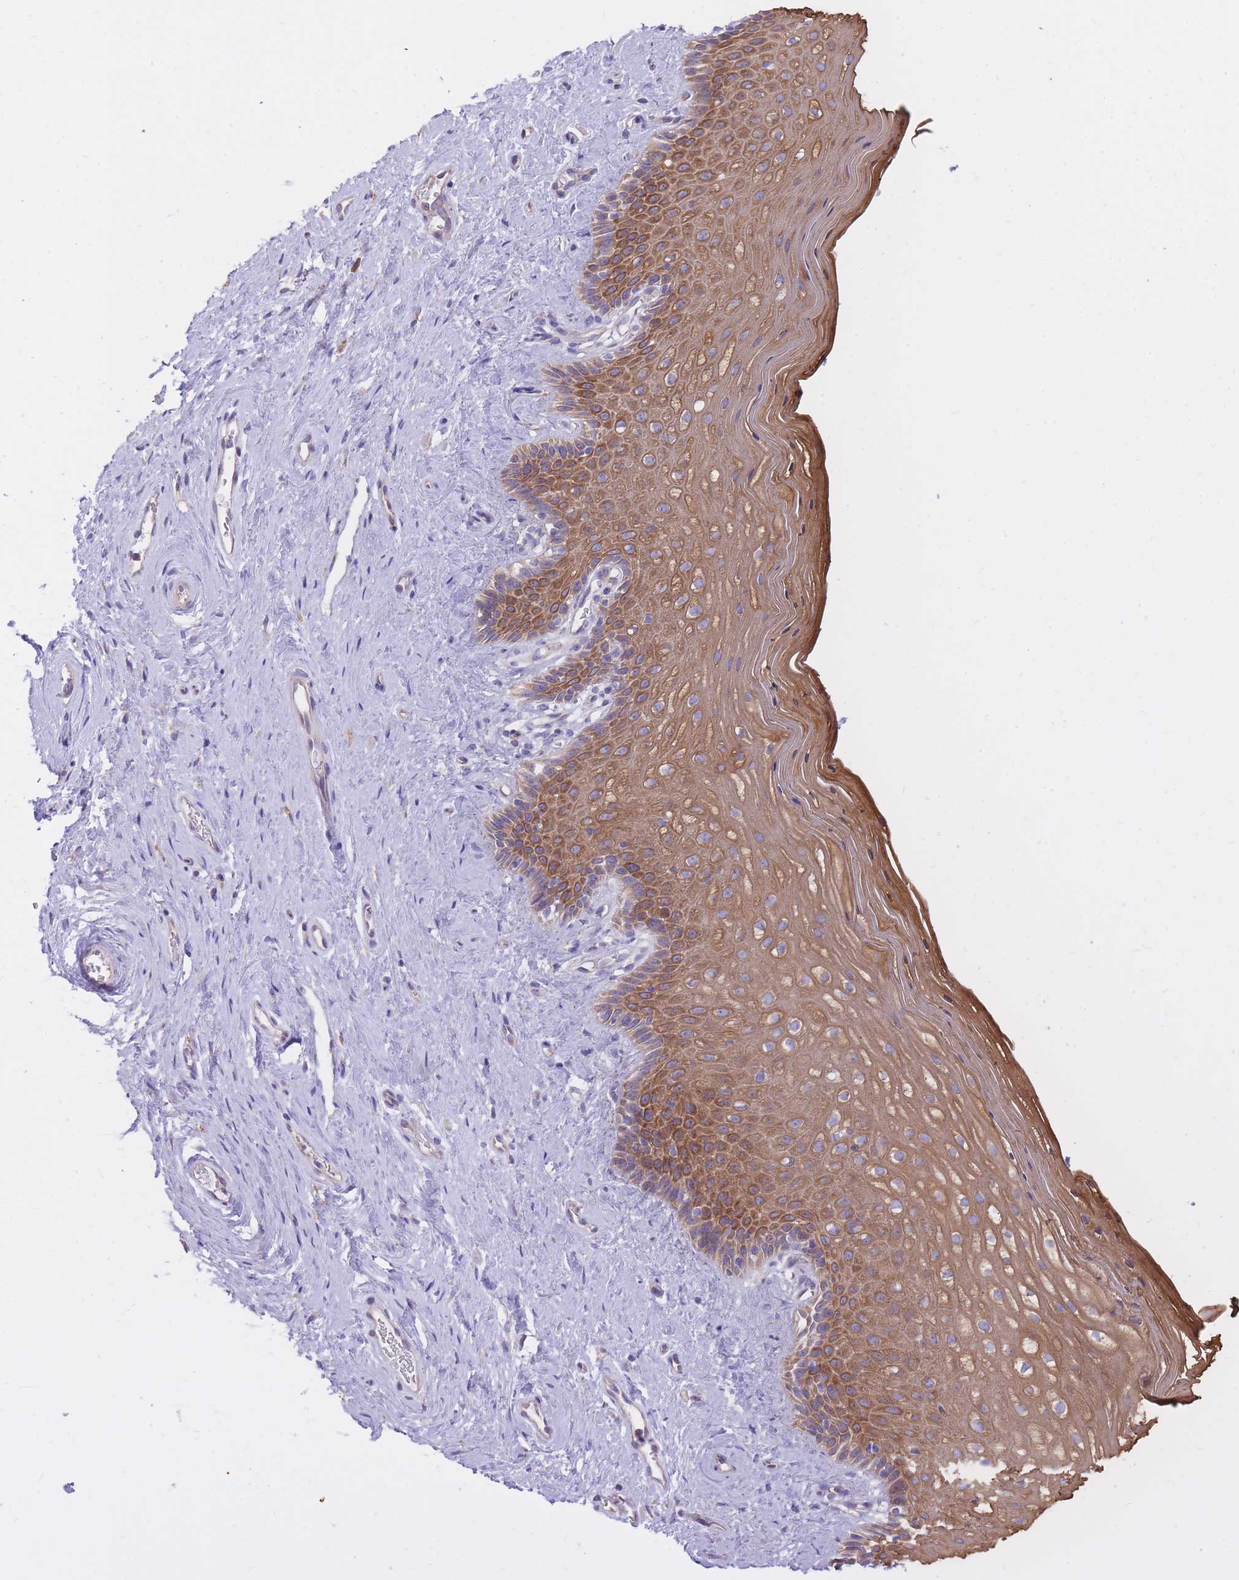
{"staining": {"intensity": "moderate", "quantity": ">75%", "location": "cytoplasmic/membranous"}, "tissue": "vagina", "cell_type": "Squamous epithelial cells", "image_type": "normal", "snomed": [{"axis": "morphology", "description": "Normal tissue, NOS"}, {"axis": "topography", "description": "Vagina"}], "caption": "This is a histology image of immunohistochemistry (IHC) staining of normal vagina, which shows moderate expression in the cytoplasmic/membranous of squamous epithelial cells.", "gene": "GBP7", "patient": {"sex": "female", "age": 47}}